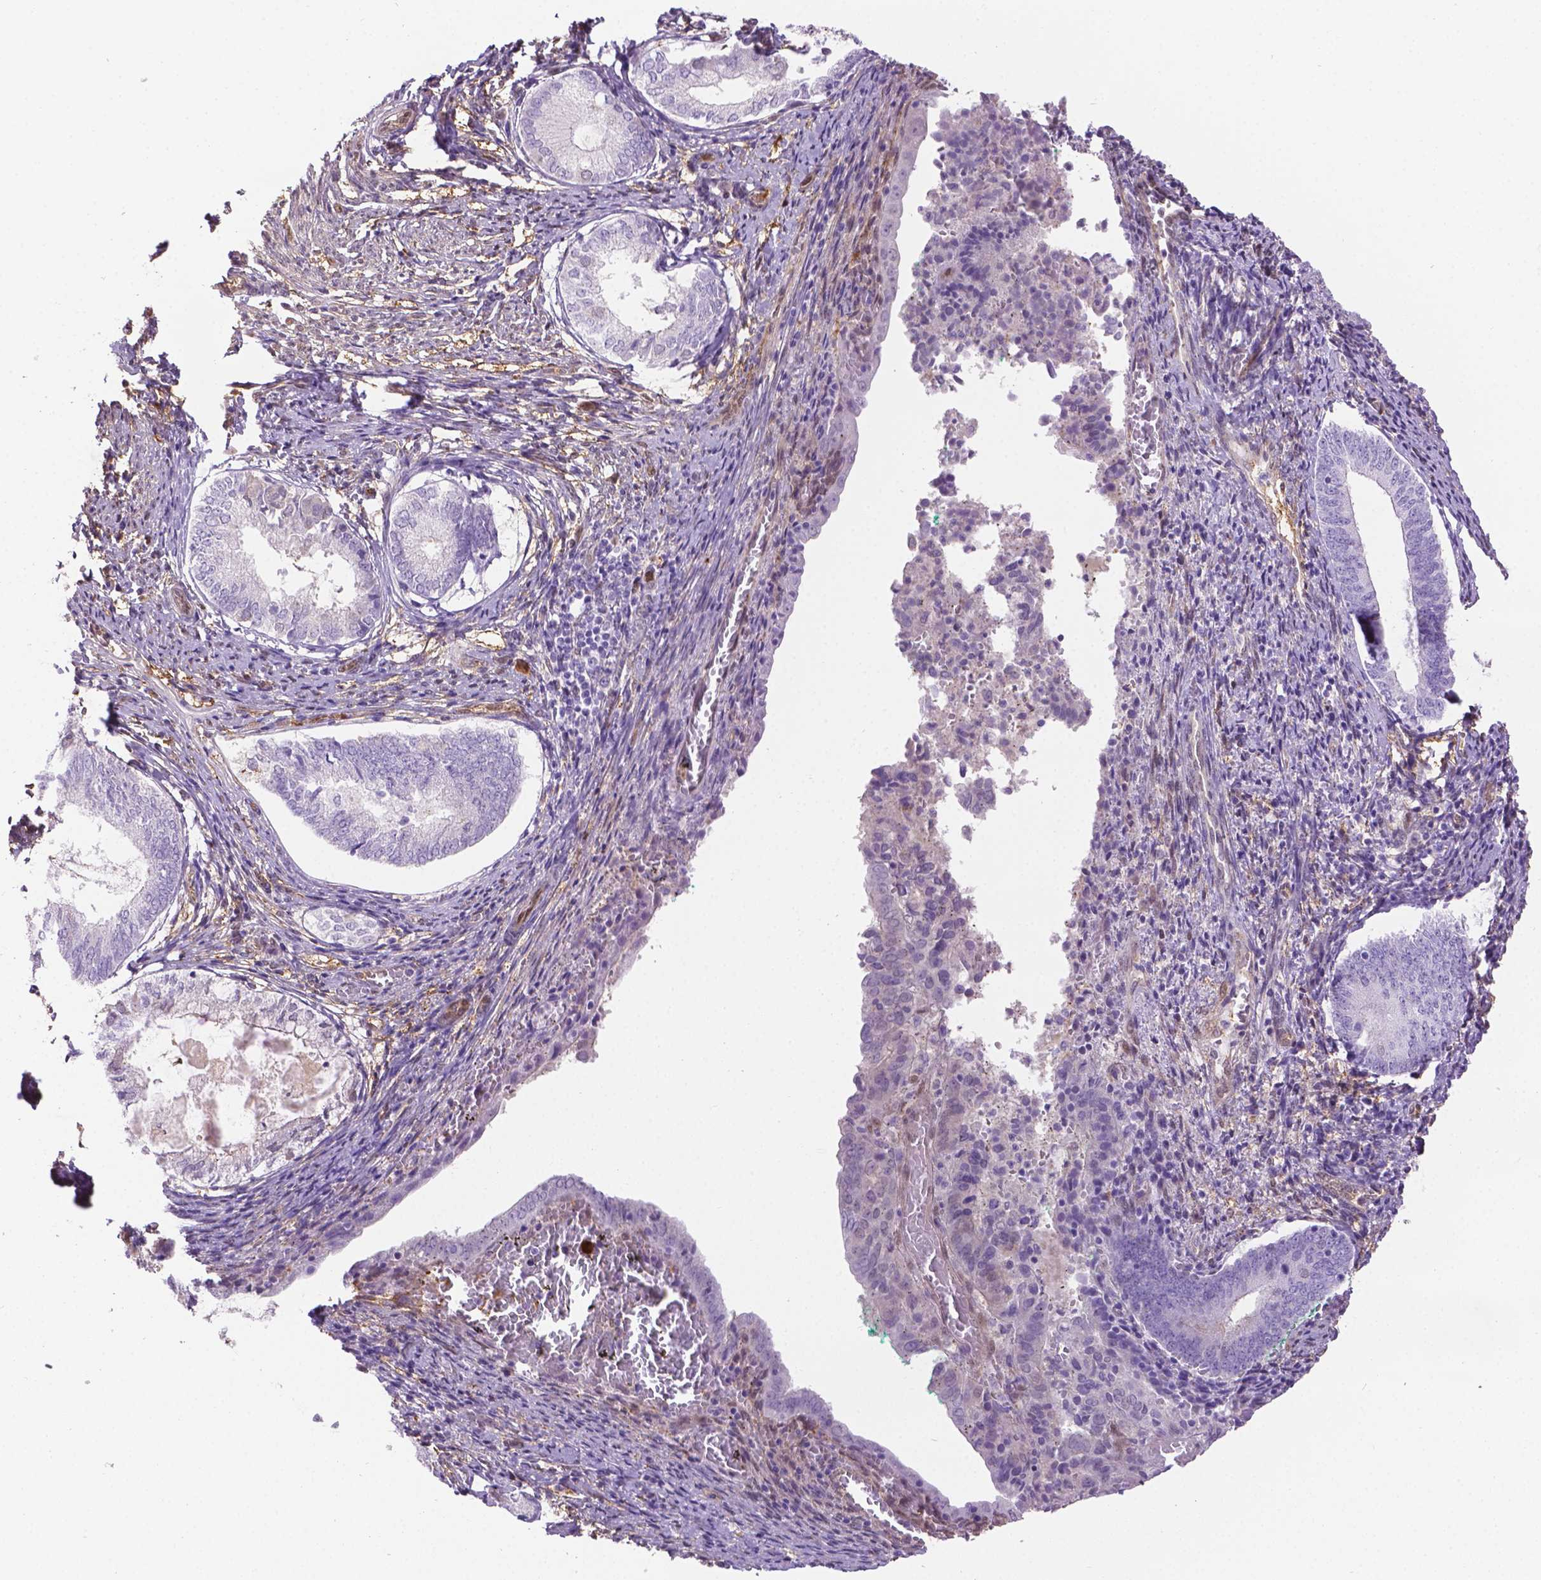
{"staining": {"intensity": "moderate", "quantity": "<25%", "location": "cytoplasmic/membranous"}, "tissue": "endometrium", "cell_type": "Cells in endometrial stroma", "image_type": "normal", "snomed": [{"axis": "morphology", "description": "Normal tissue, NOS"}, {"axis": "topography", "description": "Endometrium"}], "caption": "This image shows normal endometrium stained with immunohistochemistry to label a protein in brown. The cytoplasmic/membranous of cells in endometrial stroma show moderate positivity for the protein. Nuclei are counter-stained blue.", "gene": "CLIC4", "patient": {"sex": "female", "age": 50}}